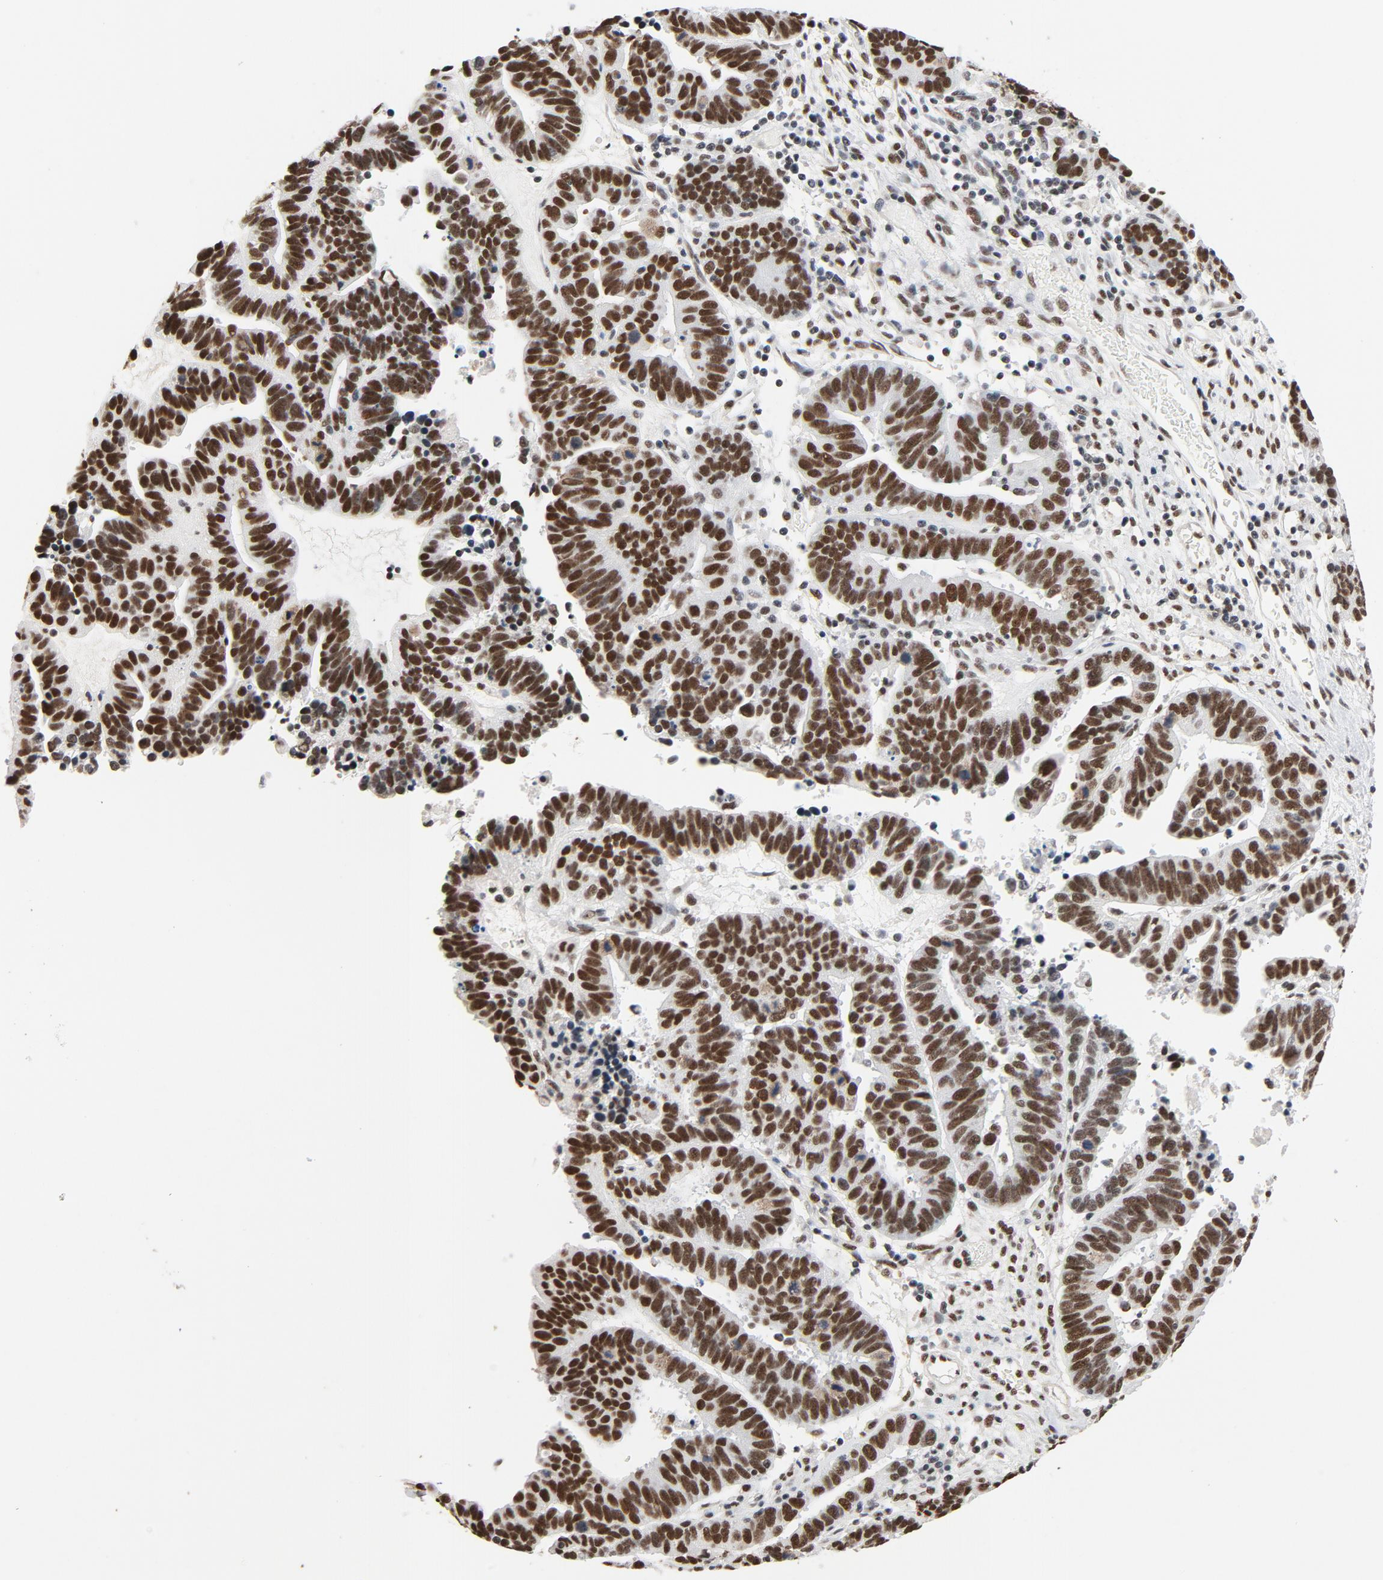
{"staining": {"intensity": "strong", "quantity": ">75%", "location": "nuclear"}, "tissue": "ovarian cancer", "cell_type": "Tumor cells", "image_type": "cancer", "snomed": [{"axis": "morphology", "description": "Carcinoma, endometroid"}, {"axis": "morphology", "description": "Cystadenocarcinoma, serous, NOS"}, {"axis": "topography", "description": "Ovary"}], "caption": "Immunohistochemistry (IHC) histopathology image of human serous cystadenocarcinoma (ovarian) stained for a protein (brown), which shows high levels of strong nuclear expression in about >75% of tumor cells.", "gene": "MRE11", "patient": {"sex": "female", "age": 45}}